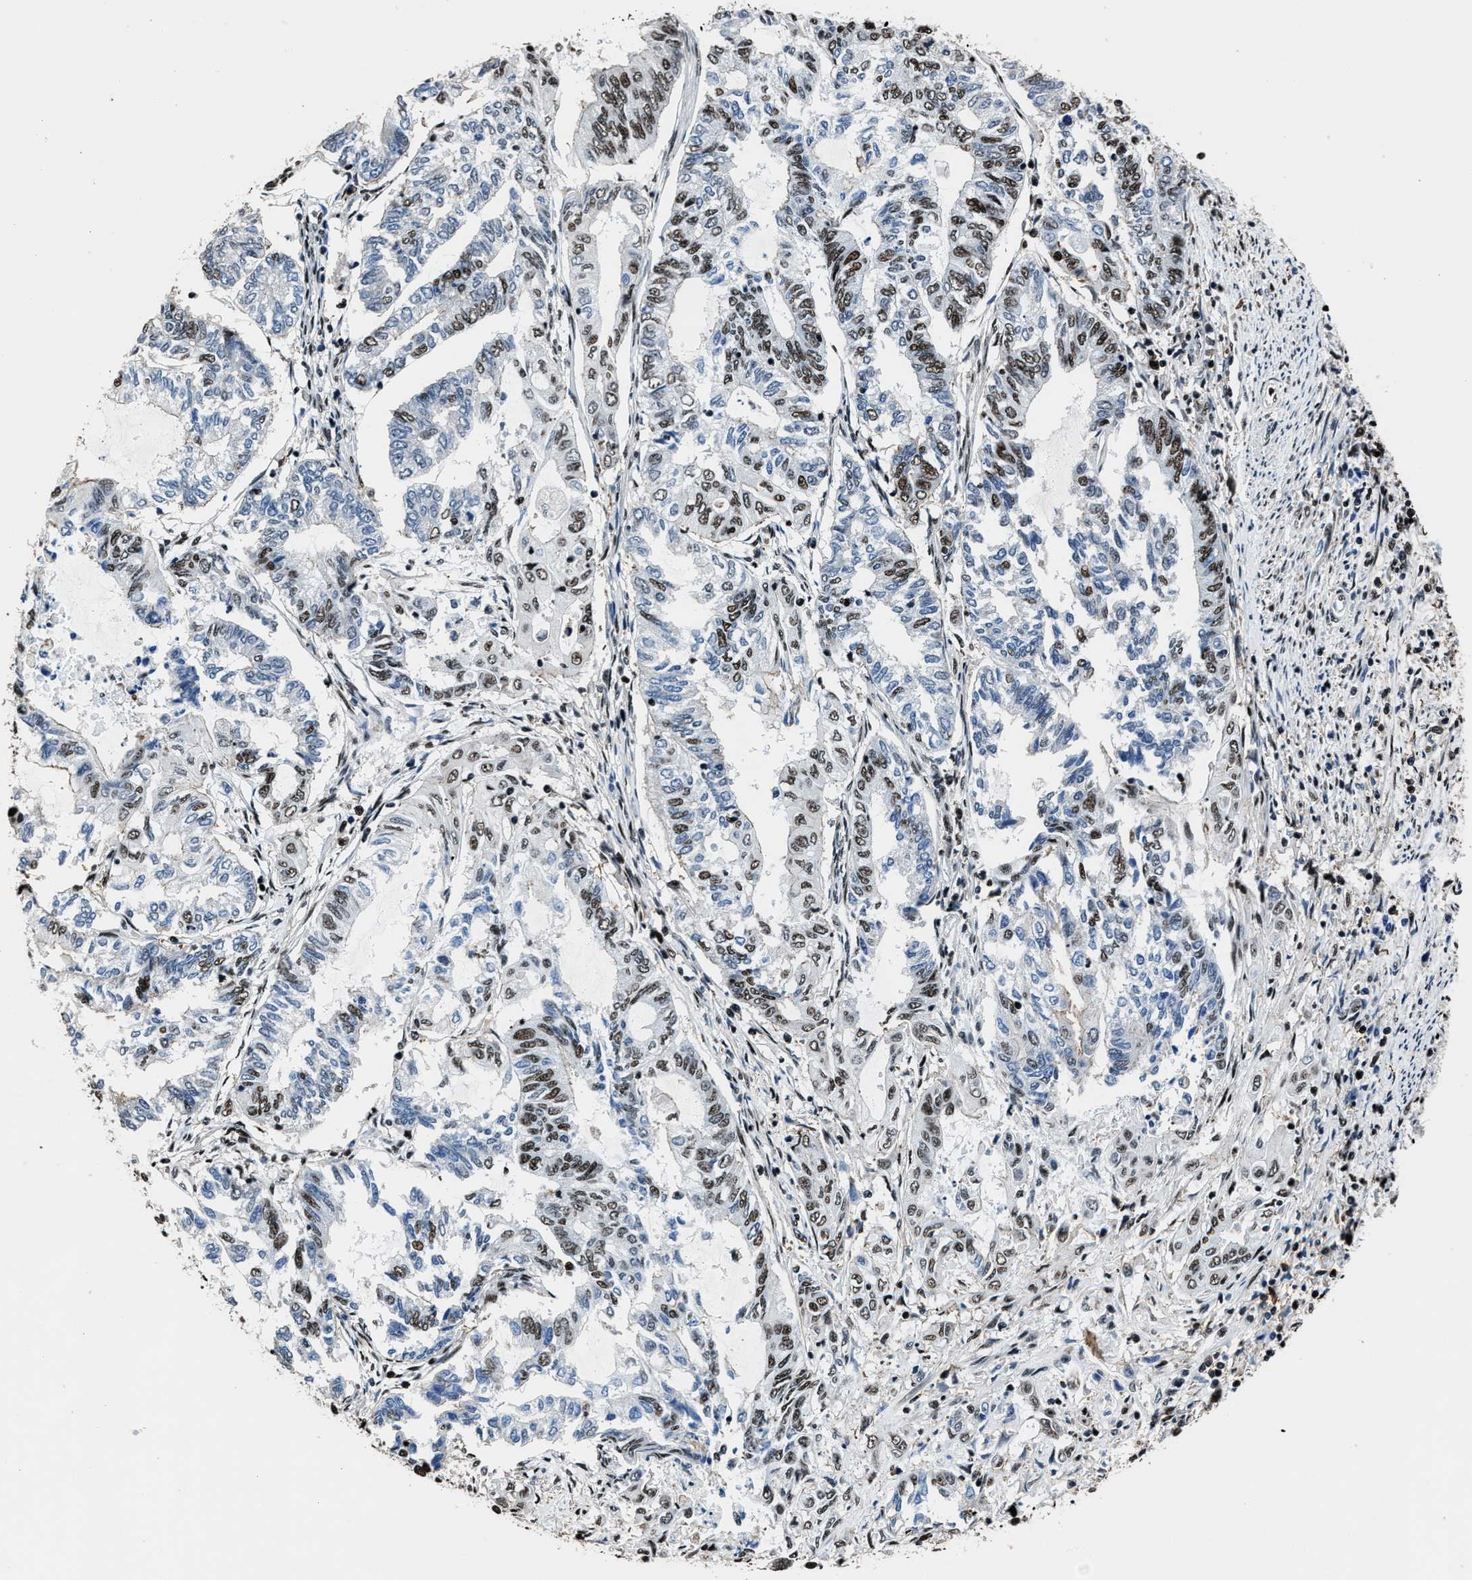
{"staining": {"intensity": "moderate", "quantity": "25%-75%", "location": "nuclear"}, "tissue": "endometrial cancer", "cell_type": "Tumor cells", "image_type": "cancer", "snomed": [{"axis": "morphology", "description": "Adenocarcinoma, NOS"}, {"axis": "topography", "description": "Uterus"}, {"axis": "topography", "description": "Endometrium"}], "caption": "Protein staining by immunohistochemistry reveals moderate nuclear positivity in approximately 25%-75% of tumor cells in endometrial cancer (adenocarcinoma).", "gene": "PPIE", "patient": {"sex": "female", "age": 70}}